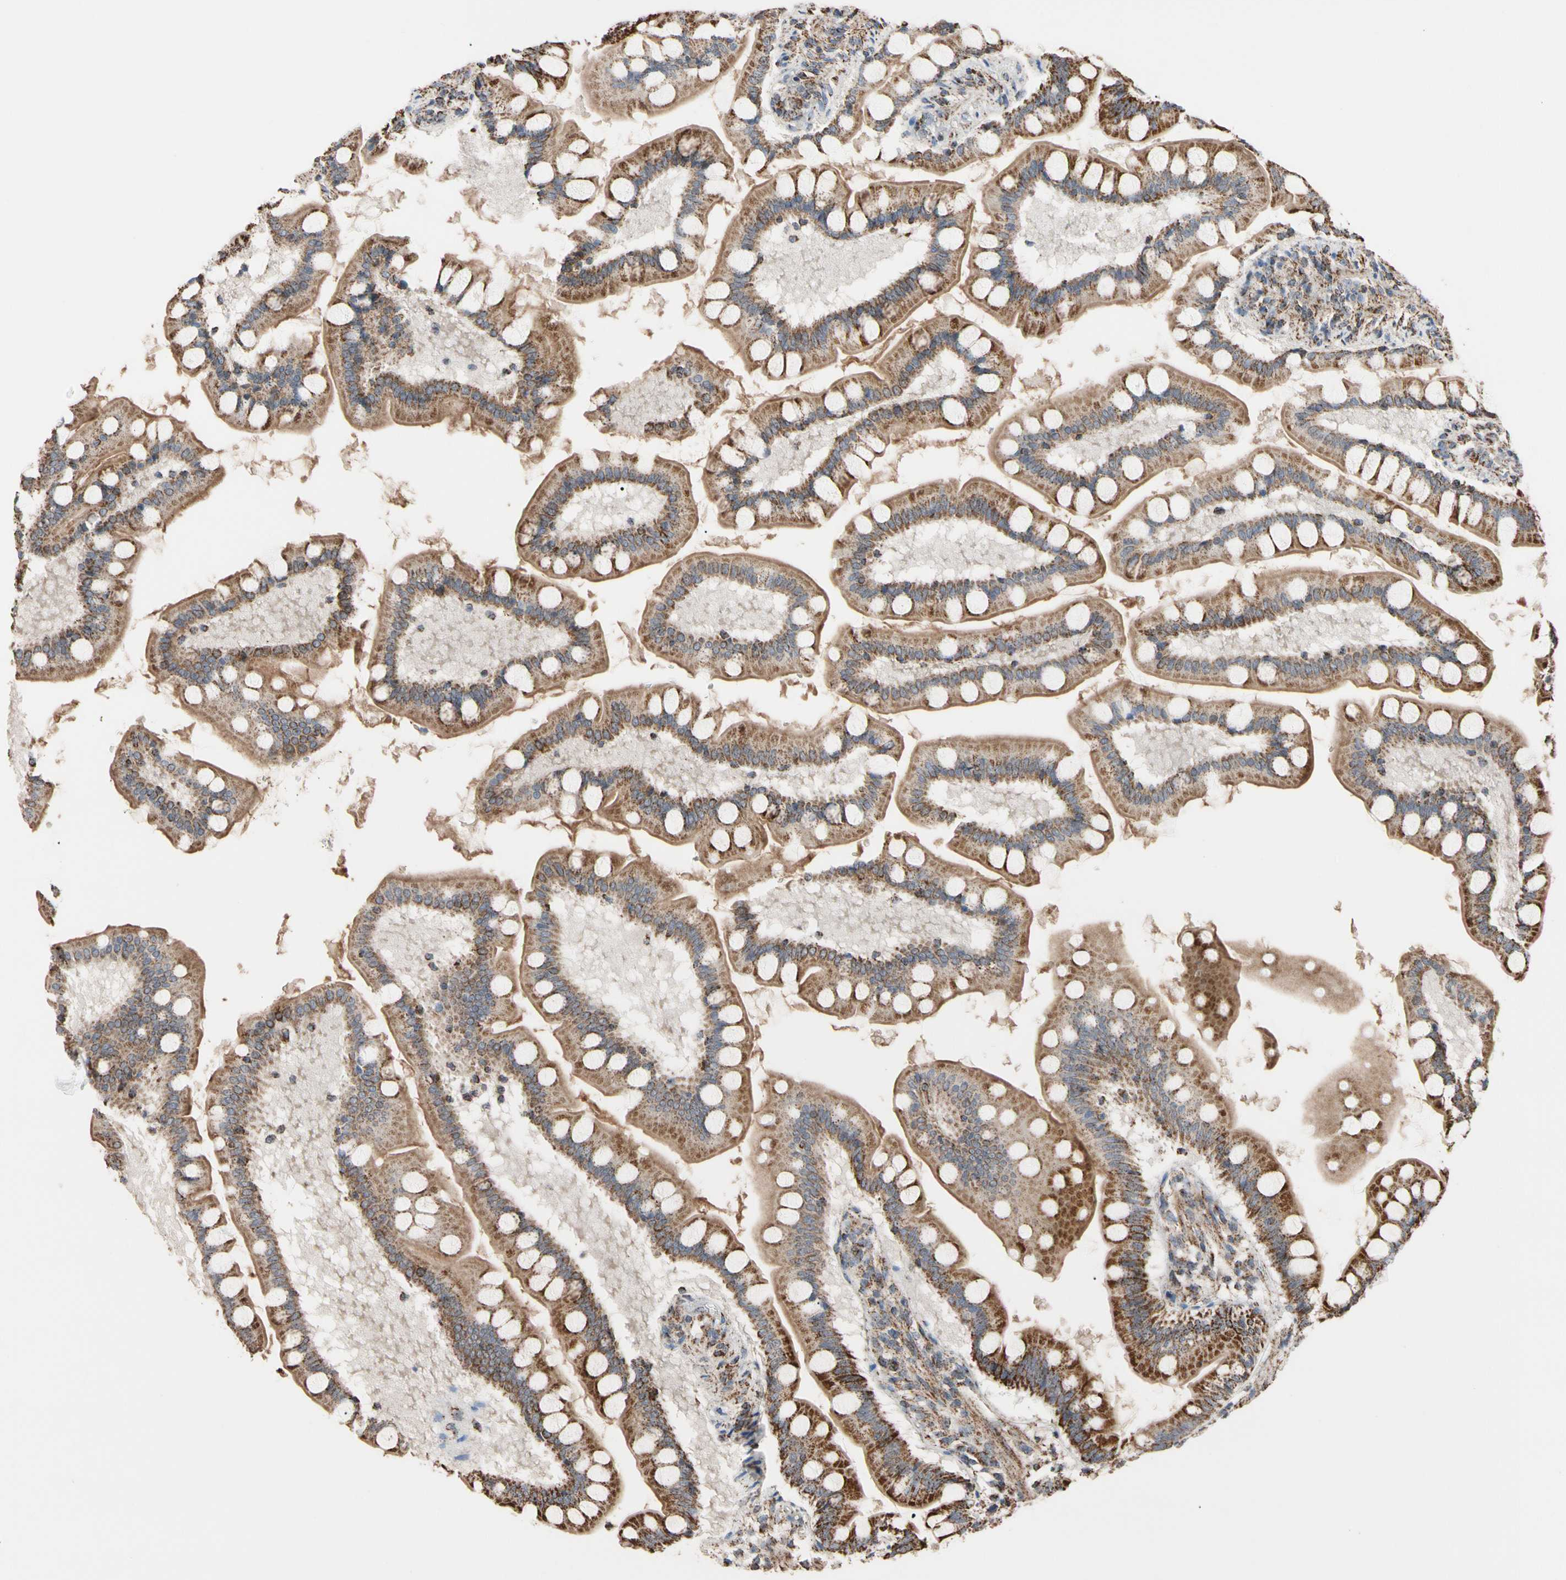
{"staining": {"intensity": "strong", "quantity": ">75%", "location": "cytoplasmic/membranous"}, "tissue": "small intestine", "cell_type": "Glandular cells", "image_type": "normal", "snomed": [{"axis": "morphology", "description": "Normal tissue, NOS"}, {"axis": "topography", "description": "Small intestine"}], "caption": "The image displays immunohistochemical staining of unremarkable small intestine. There is strong cytoplasmic/membranous staining is identified in approximately >75% of glandular cells.", "gene": "FAM110B", "patient": {"sex": "male", "age": 41}}